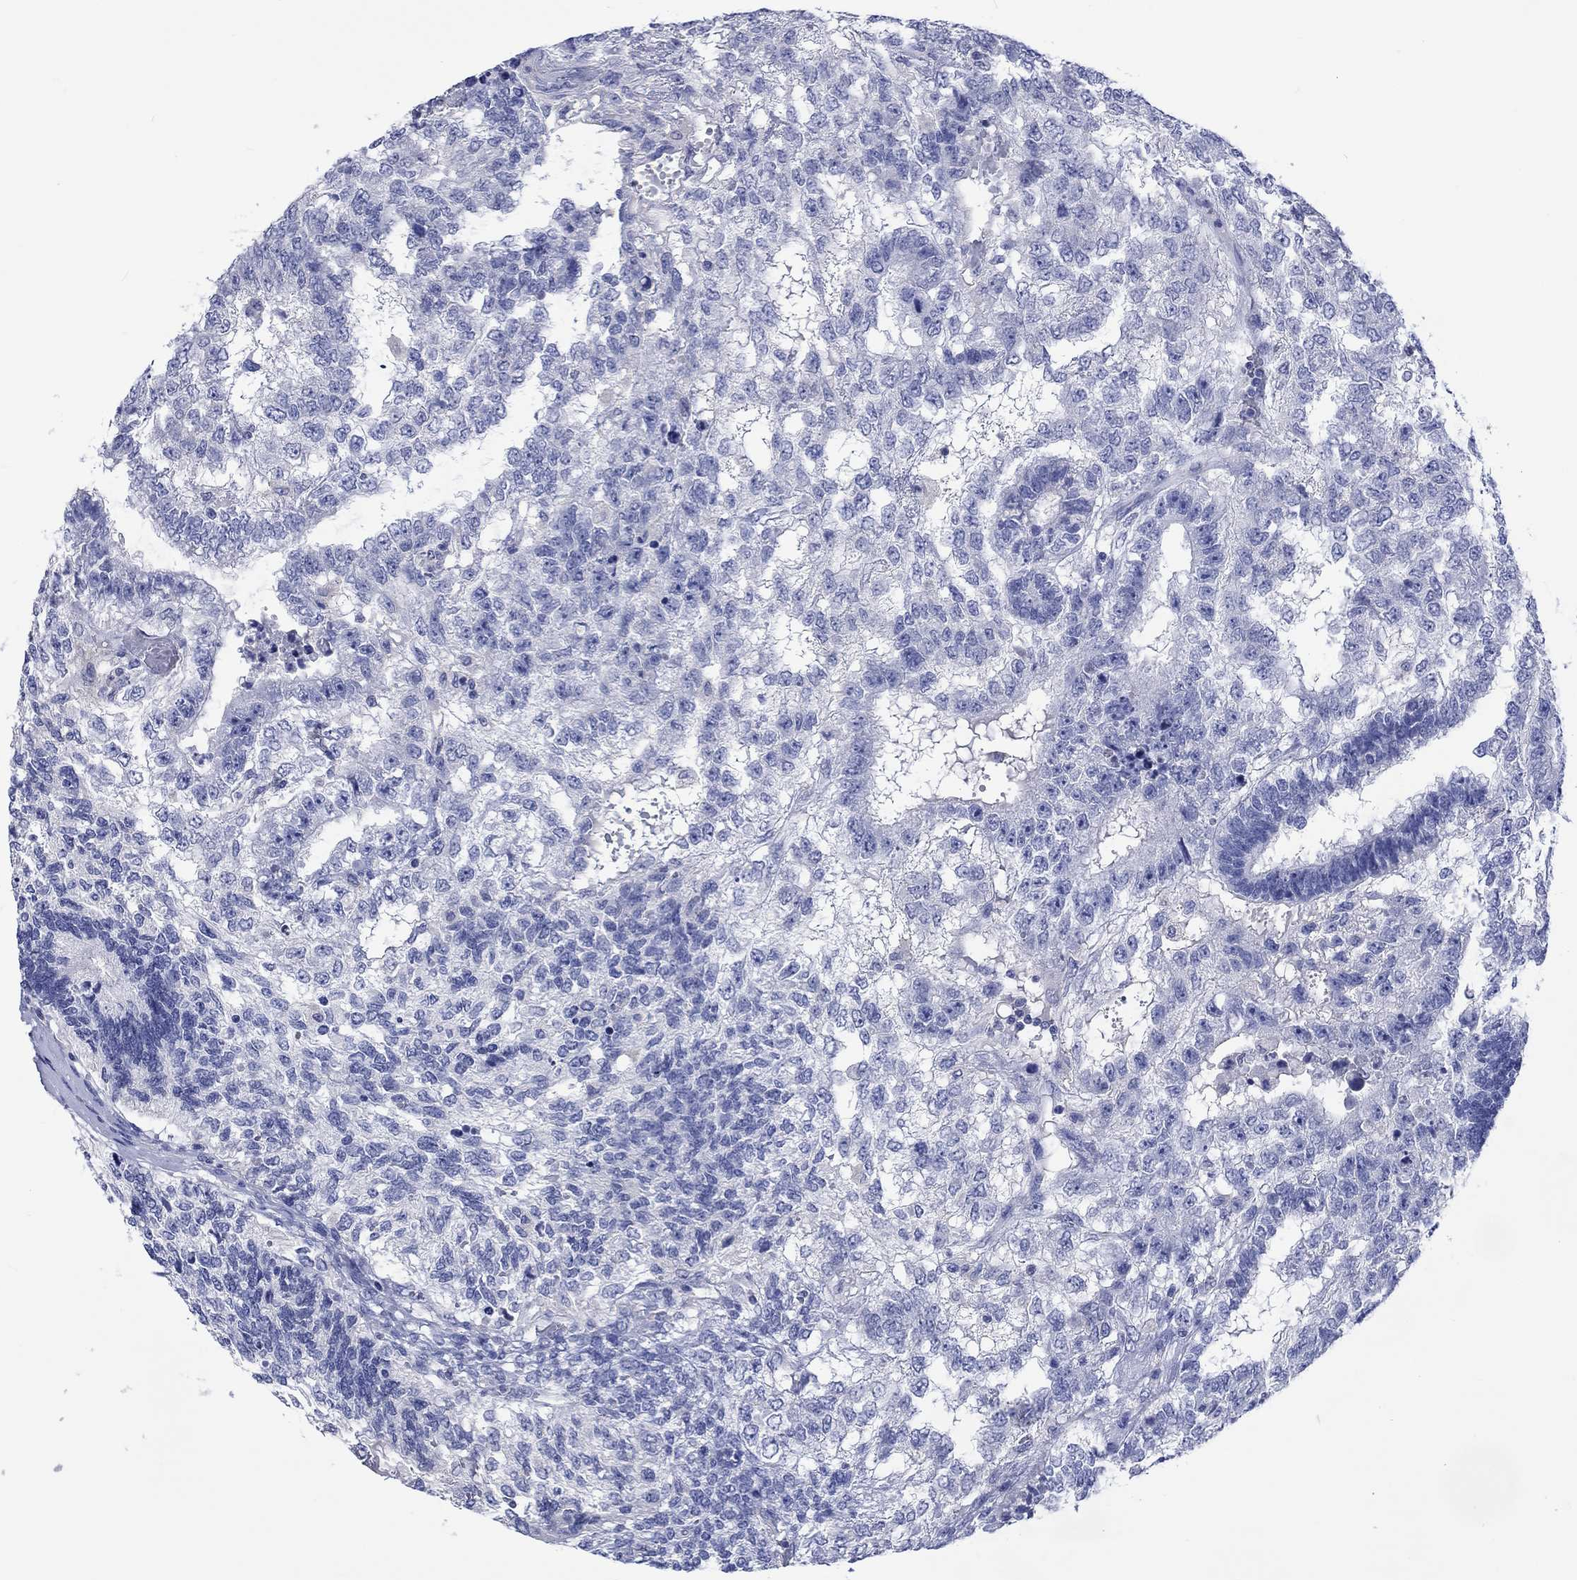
{"staining": {"intensity": "negative", "quantity": "none", "location": "none"}, "tissue": "testis cancer", "cell_type": "Tumor cells", "image_type": "cancer", "snomed": [{"axis": "morphology", "description": "Seminoma, NOS"}, {"axis": "morphology", "description": "Carcinoma, Embryonal, NOS"}, {"axis": "topography", "description": "Testis"}], "caption": "High power microscopy histopathology image of an immunohistochemistry (IHC) image of testis cancer (embryonal carcinoma), revealing no significant expression in tumor cells. (Stains: DAB immunohistochemistry with hematoxylin counter stain, Microscopy: brightfield microscopy at high magnification).", "gene": "TOMM20L", "patient": {"sex": "male", "age": 41}}